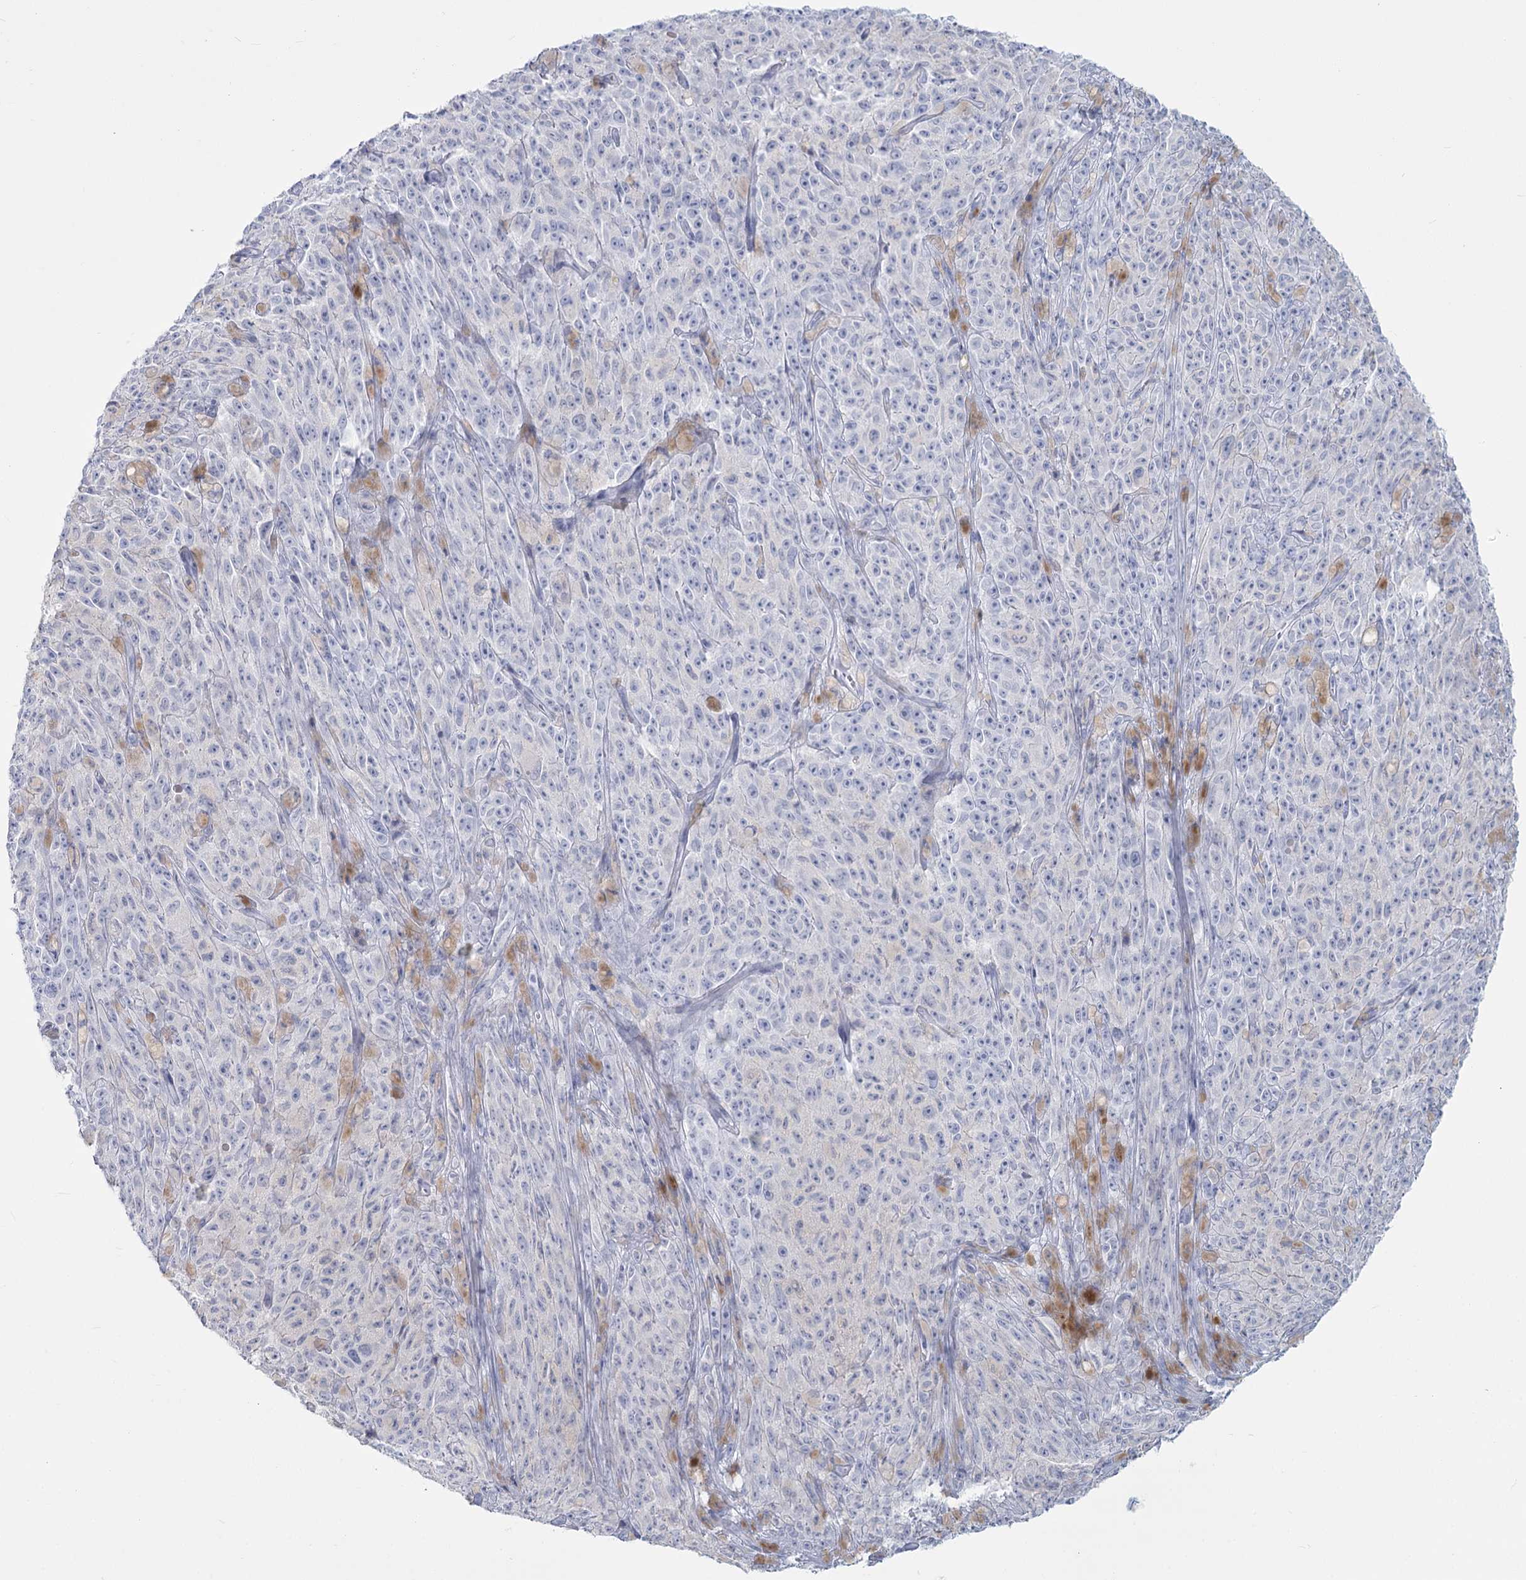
{"staining": {"intensity": "negative", "quantity": "none", "location": "none"}, "tissue": "melanoma", "cell_type": "Tumor cells", "image_type": "cancer", "snomed": [{"axis": "morphology", "description": "Malignant melanoma, NOS"}, {"axis": "topography", "description": "Skin"}], "caption": "DAB immunohistochemical staining of human malignant melanoma shows no significant expression in tumor cells.", "gene": "SLC6A19", "patient": {"sex": "female", "age": 82}}